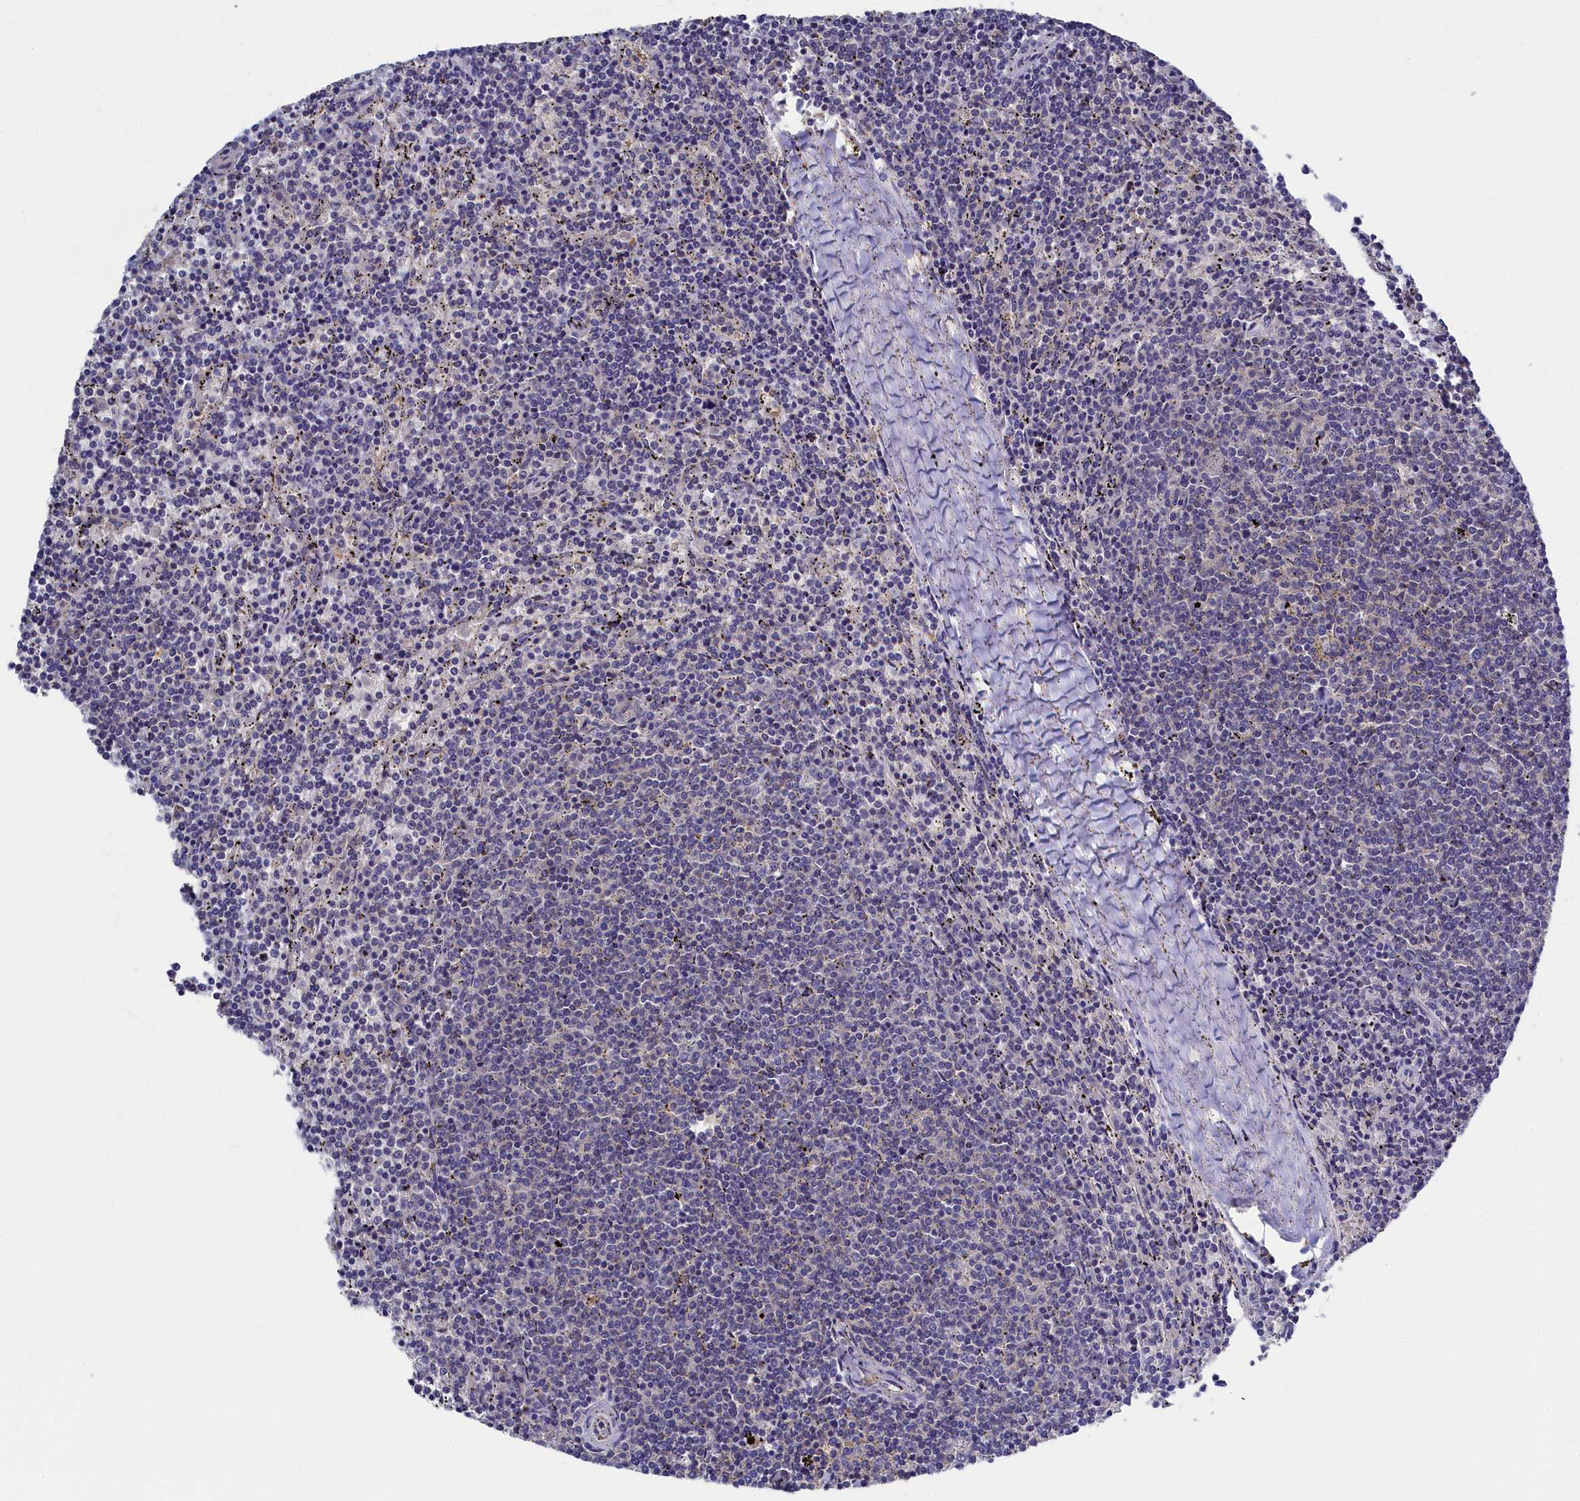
{"staining": {"intensity": "negative", "quantity": "none", "location": "none"}, "tissue": "lymphoma", "cell_type": "Tumor cells", "image_type": "cancer", "snomed": [{"axis": "morphology", "description": "Malignant lymphoma, non-Hodgkin's type, Low grade"}, {"axis": "topography", "description": "Spleen"}], "caption": "Low-grade malignant lymphoma, non-Hodgkin's type was stained to show a protein in brown. There is no significant positivity in tumor cells.", "gene": "C11orf54", "patient": {"sex": "female", "age": 50}}